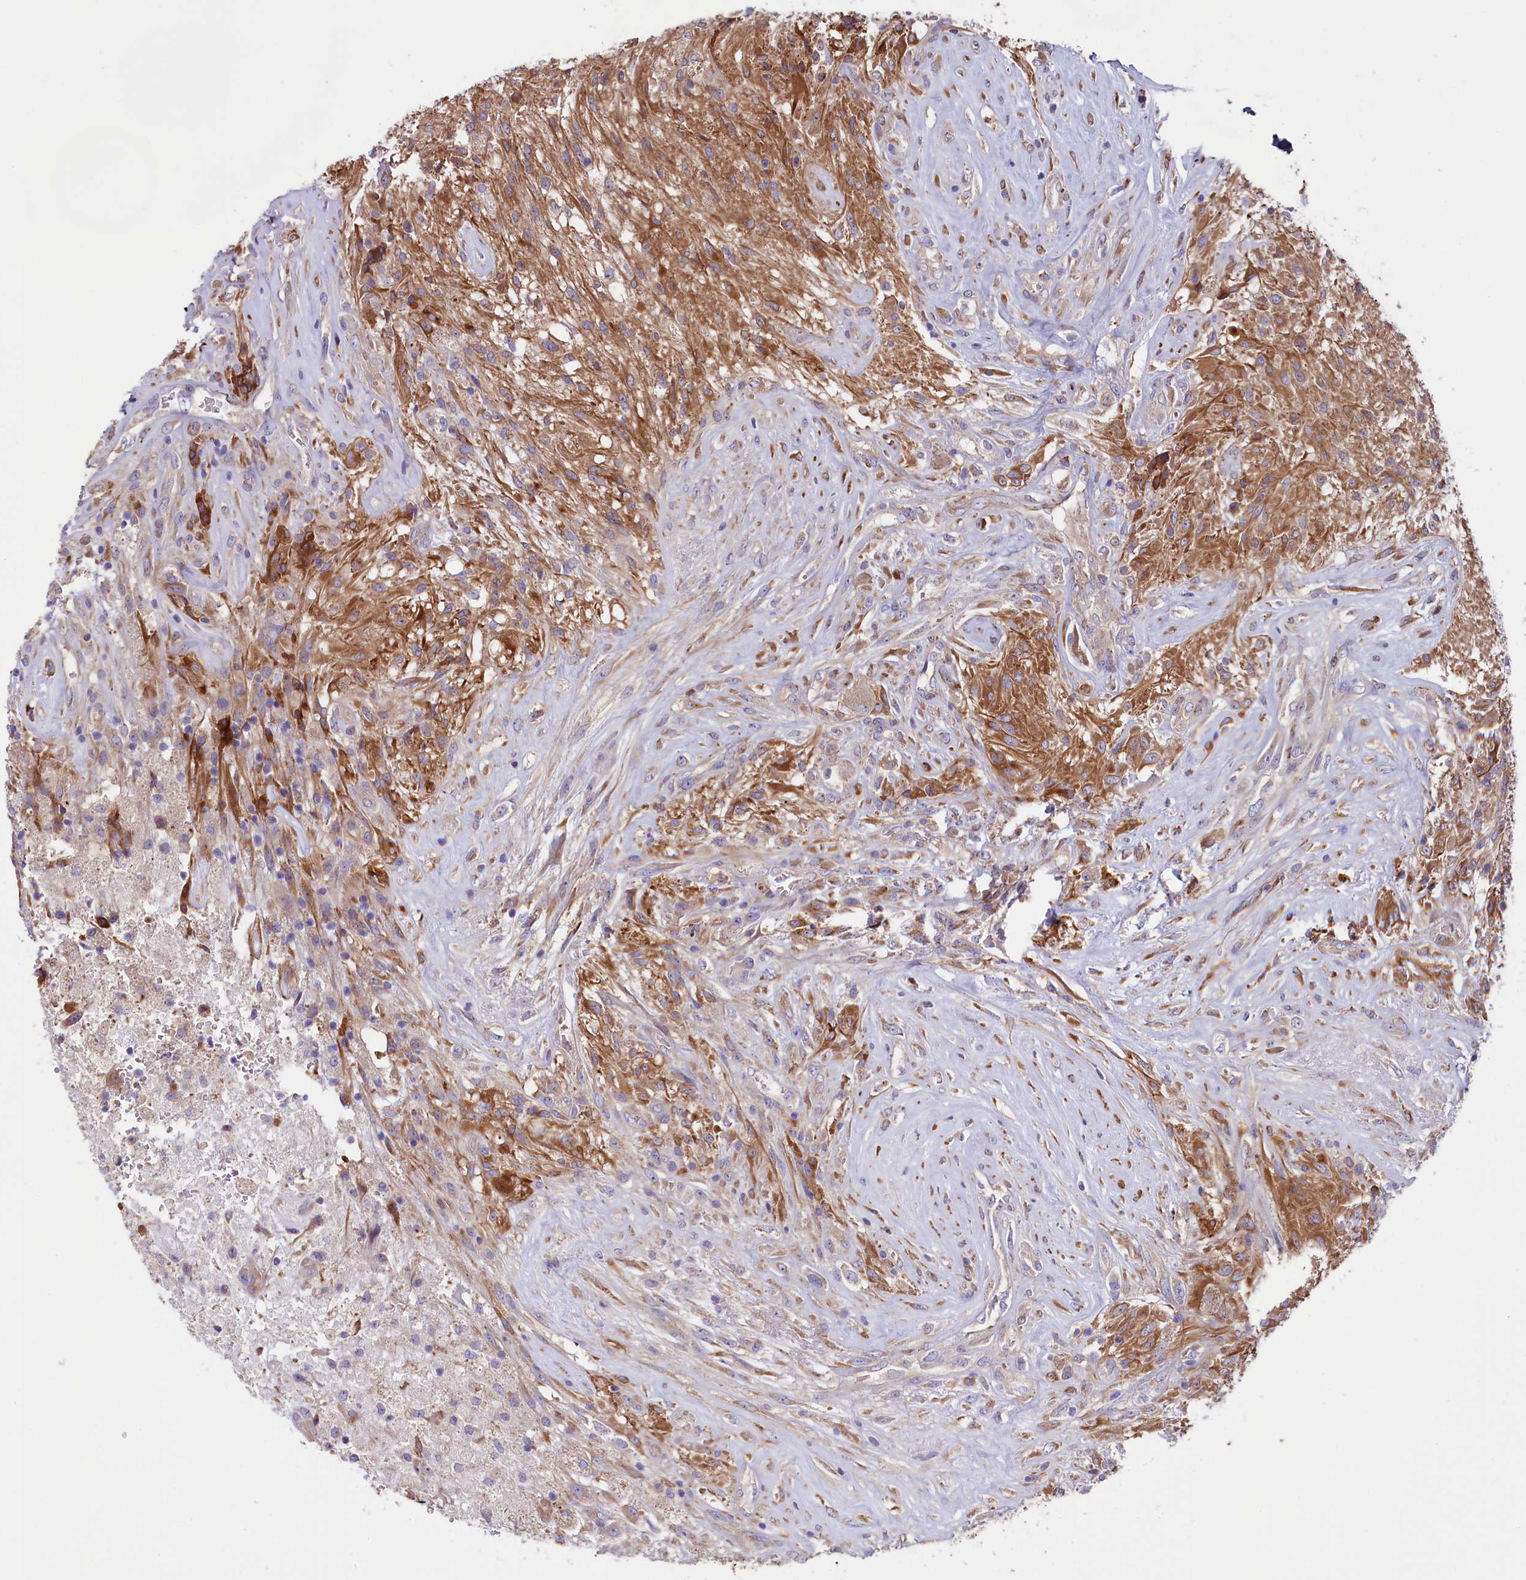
{"staining": {"intensity": "moderate", "quantity": ">75%", "location": "cytoplasmic/membranous"}, "tissue": "glioma", "cell_type": "Tumor cells", "image_type": "cancer", "snomed": [{"axis": "morphology", "description": "Glioma, malignant, High grade"}, {"axis": "topography", "description": "Brain"}], "caption": "DAB (3,3'-diaminobenzidine) immunohistochemical staining of human glioma displays moderate cytoplasmic/membranous protein expression in approximately >75% of tumor cells.", "gene": "GPR108", "patient": {"sex": "male", "age": 56}}